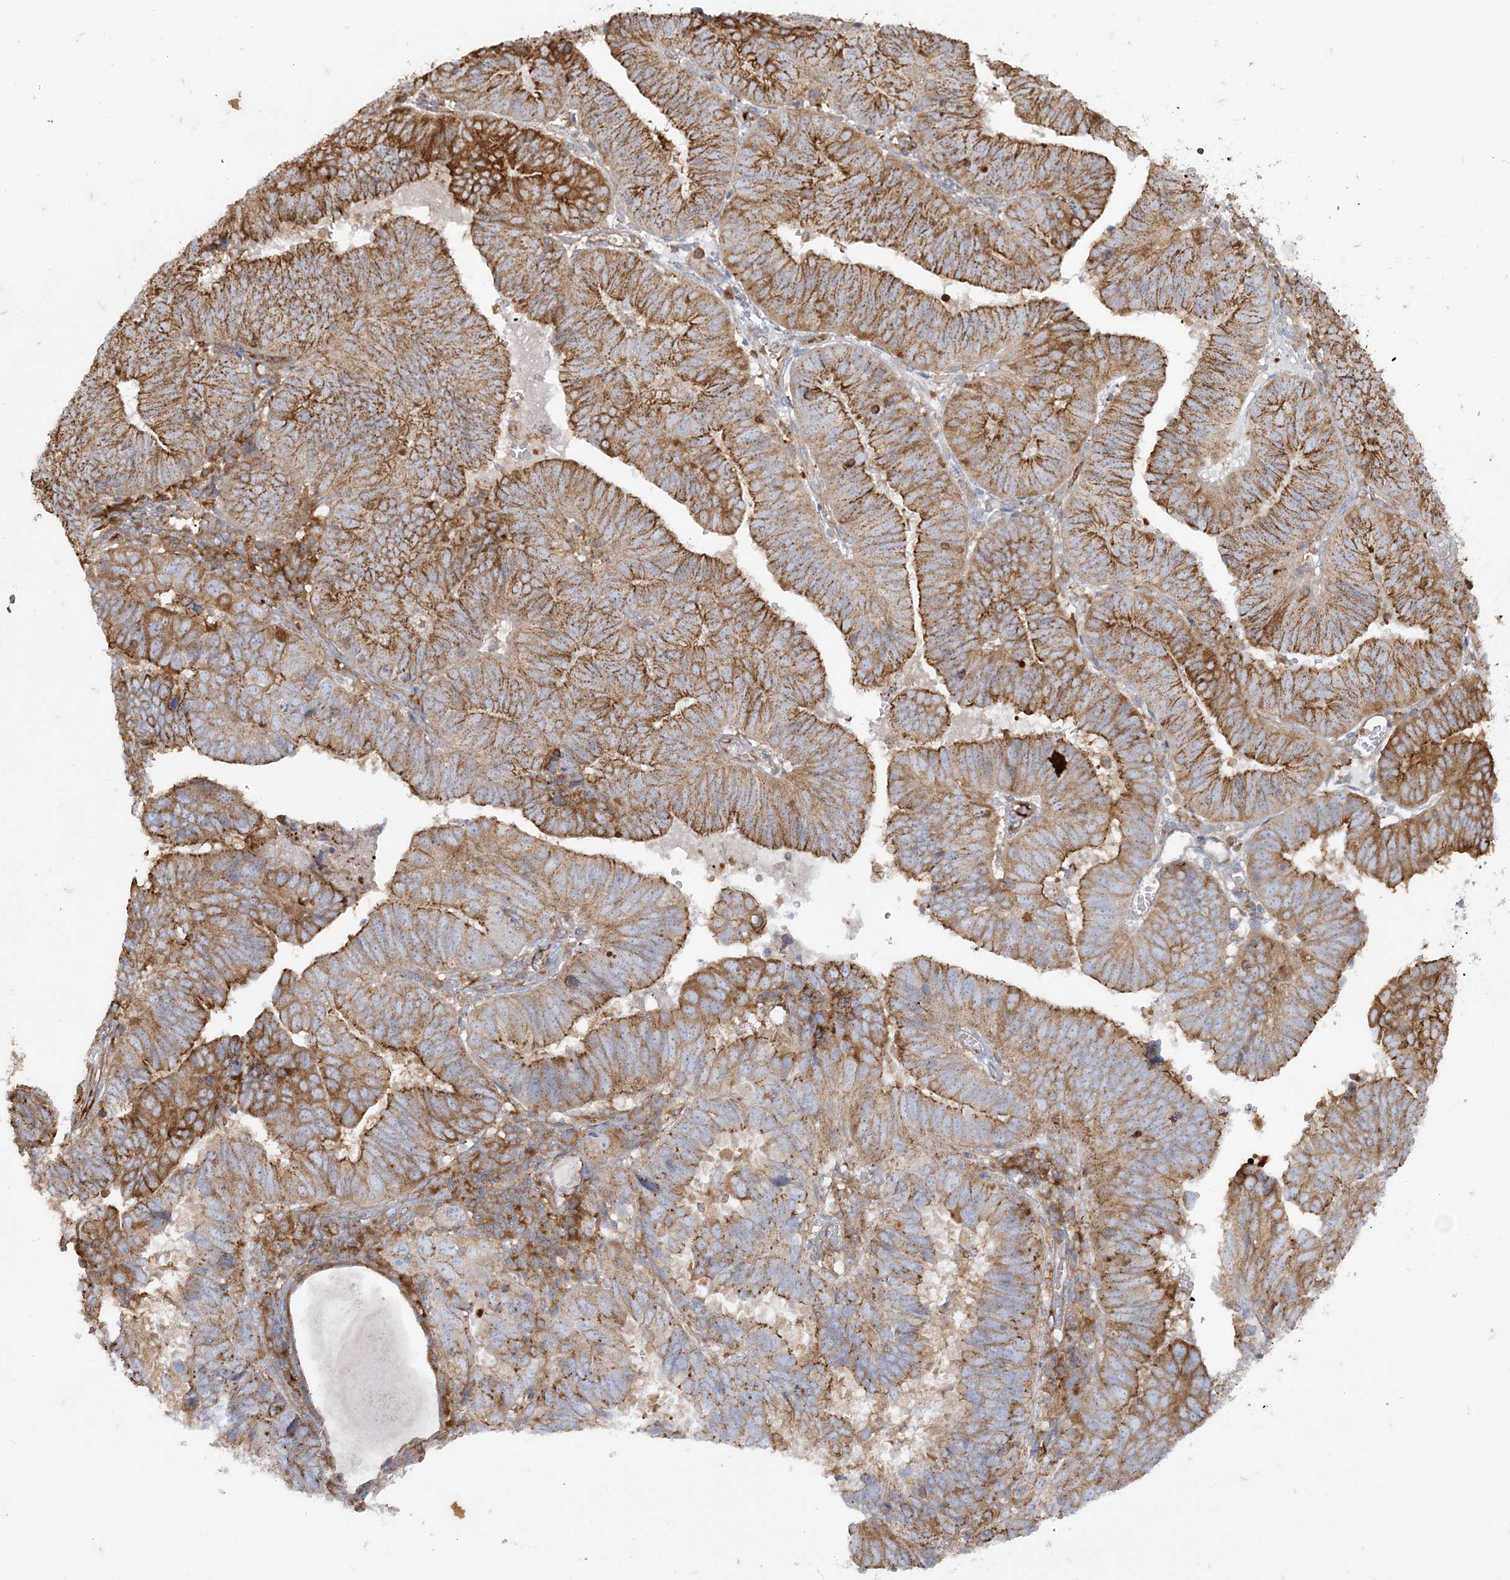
{"staining": {"intensity": "moderate", "quantity": ">75%", "location": "cytoplasmic/membranous"}, "tissue": "endometrial cancer", "cell_type": "Tumor cells", "image_type": "cancer", "snomed": [{"axis": "morphology", "description": "Adenocarcinoma, NOS"}, {"axis": "topography", "description": "Uterus"}], "caption": "There is medium levels of moderate cytoplasmic/membranous staining in tumor cells of endometrial cancer, as demonstrated by immunohistochemical staining (brown color).", "gene": "DERL3", "patient": {"sex": "female", "age": 77}}